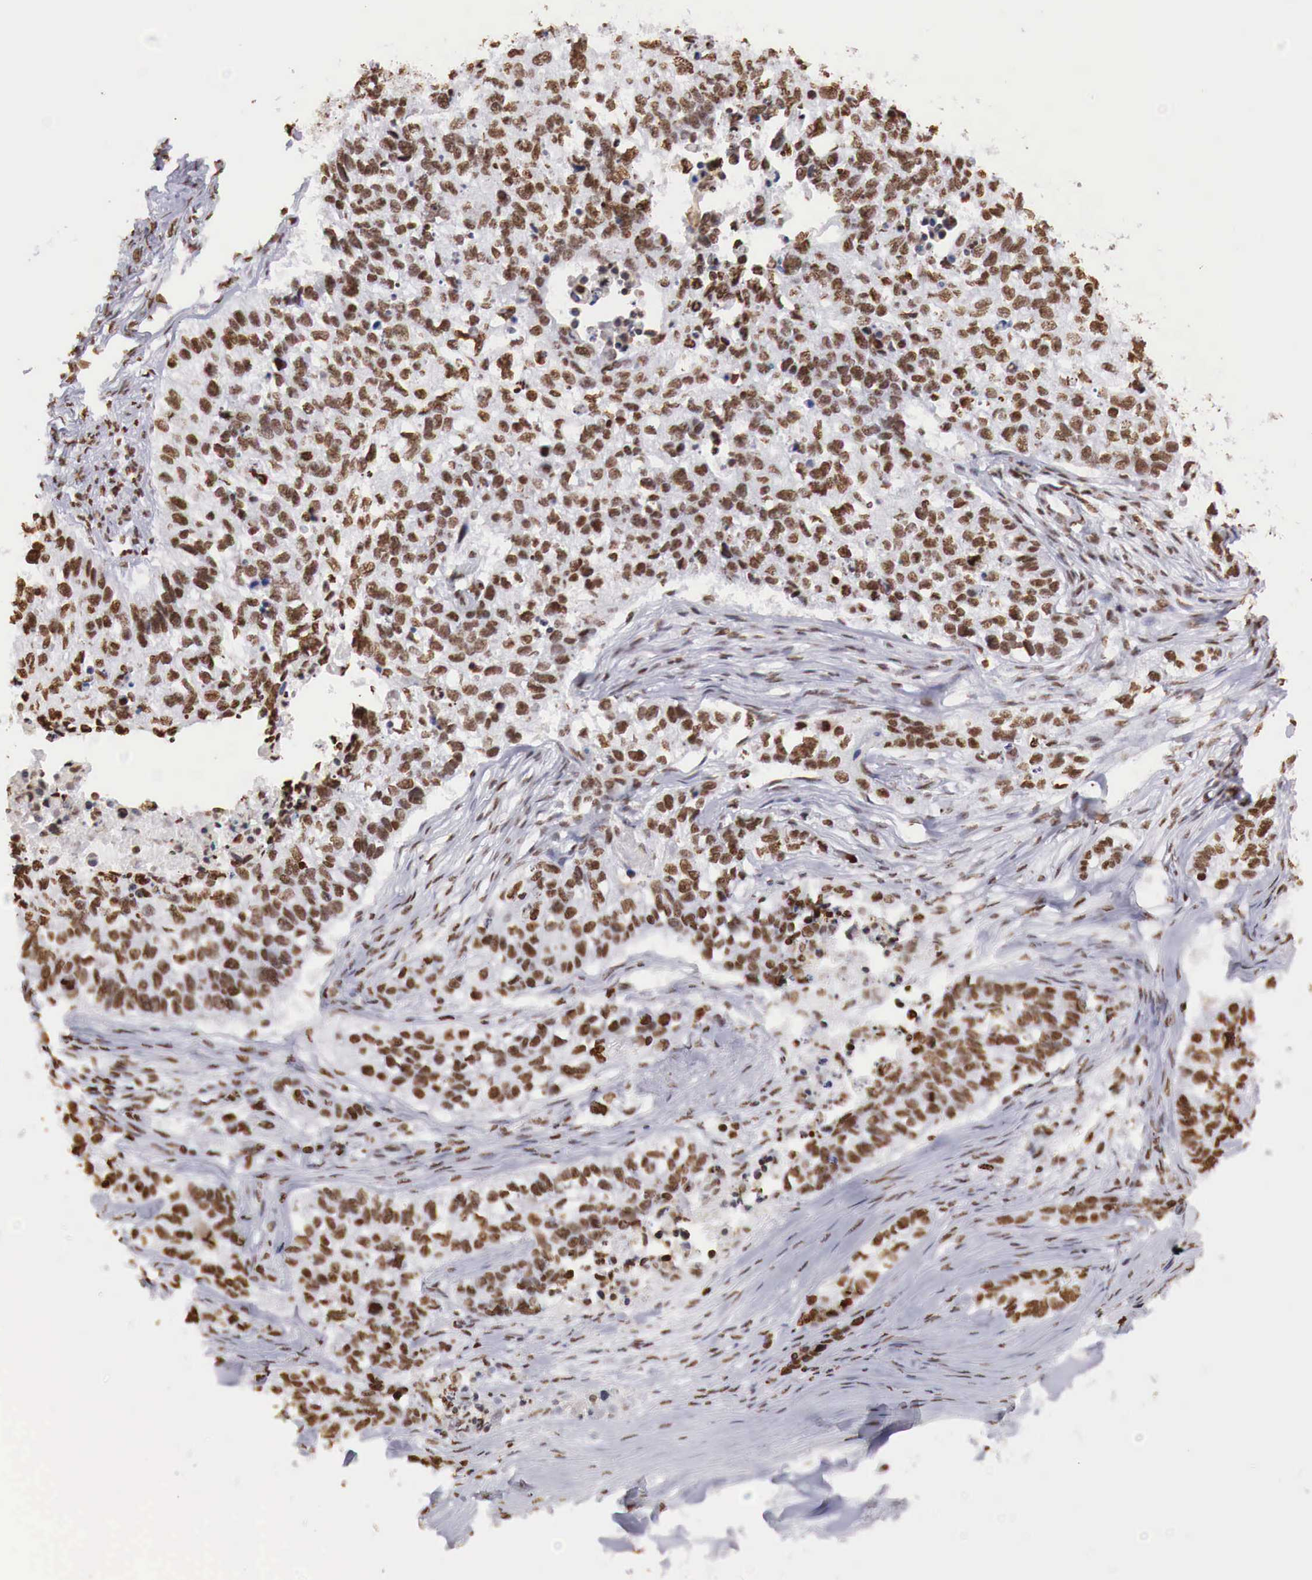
{"staining": {"intensity": "strong", "quantity": ">75%", "location": "nuclear"}, "tissue": "lung cancer", "cell_type": "Tumor cells", "image_type": "cancer", "snomed": [{"axis": "morphology", "description": "Squamous cell carcinoma, NOS"}, {"axis": "topography", "description": "Lymph node"}, {"axis": "topography", "description": "Lung"}], "caption": "Immunohistochemical staining of squamous cell carcinoma (lung) shows high levels of strong nuclear positivity in approximately >75% of tumor cells. The staining was performed using DAB to visualize the protein expression in brown, while the nuclei were stained in blue with hematoxylin (Magnification: 20x).", "gene": "DKC1", "patient": {"sex": "male", "age": 74}}